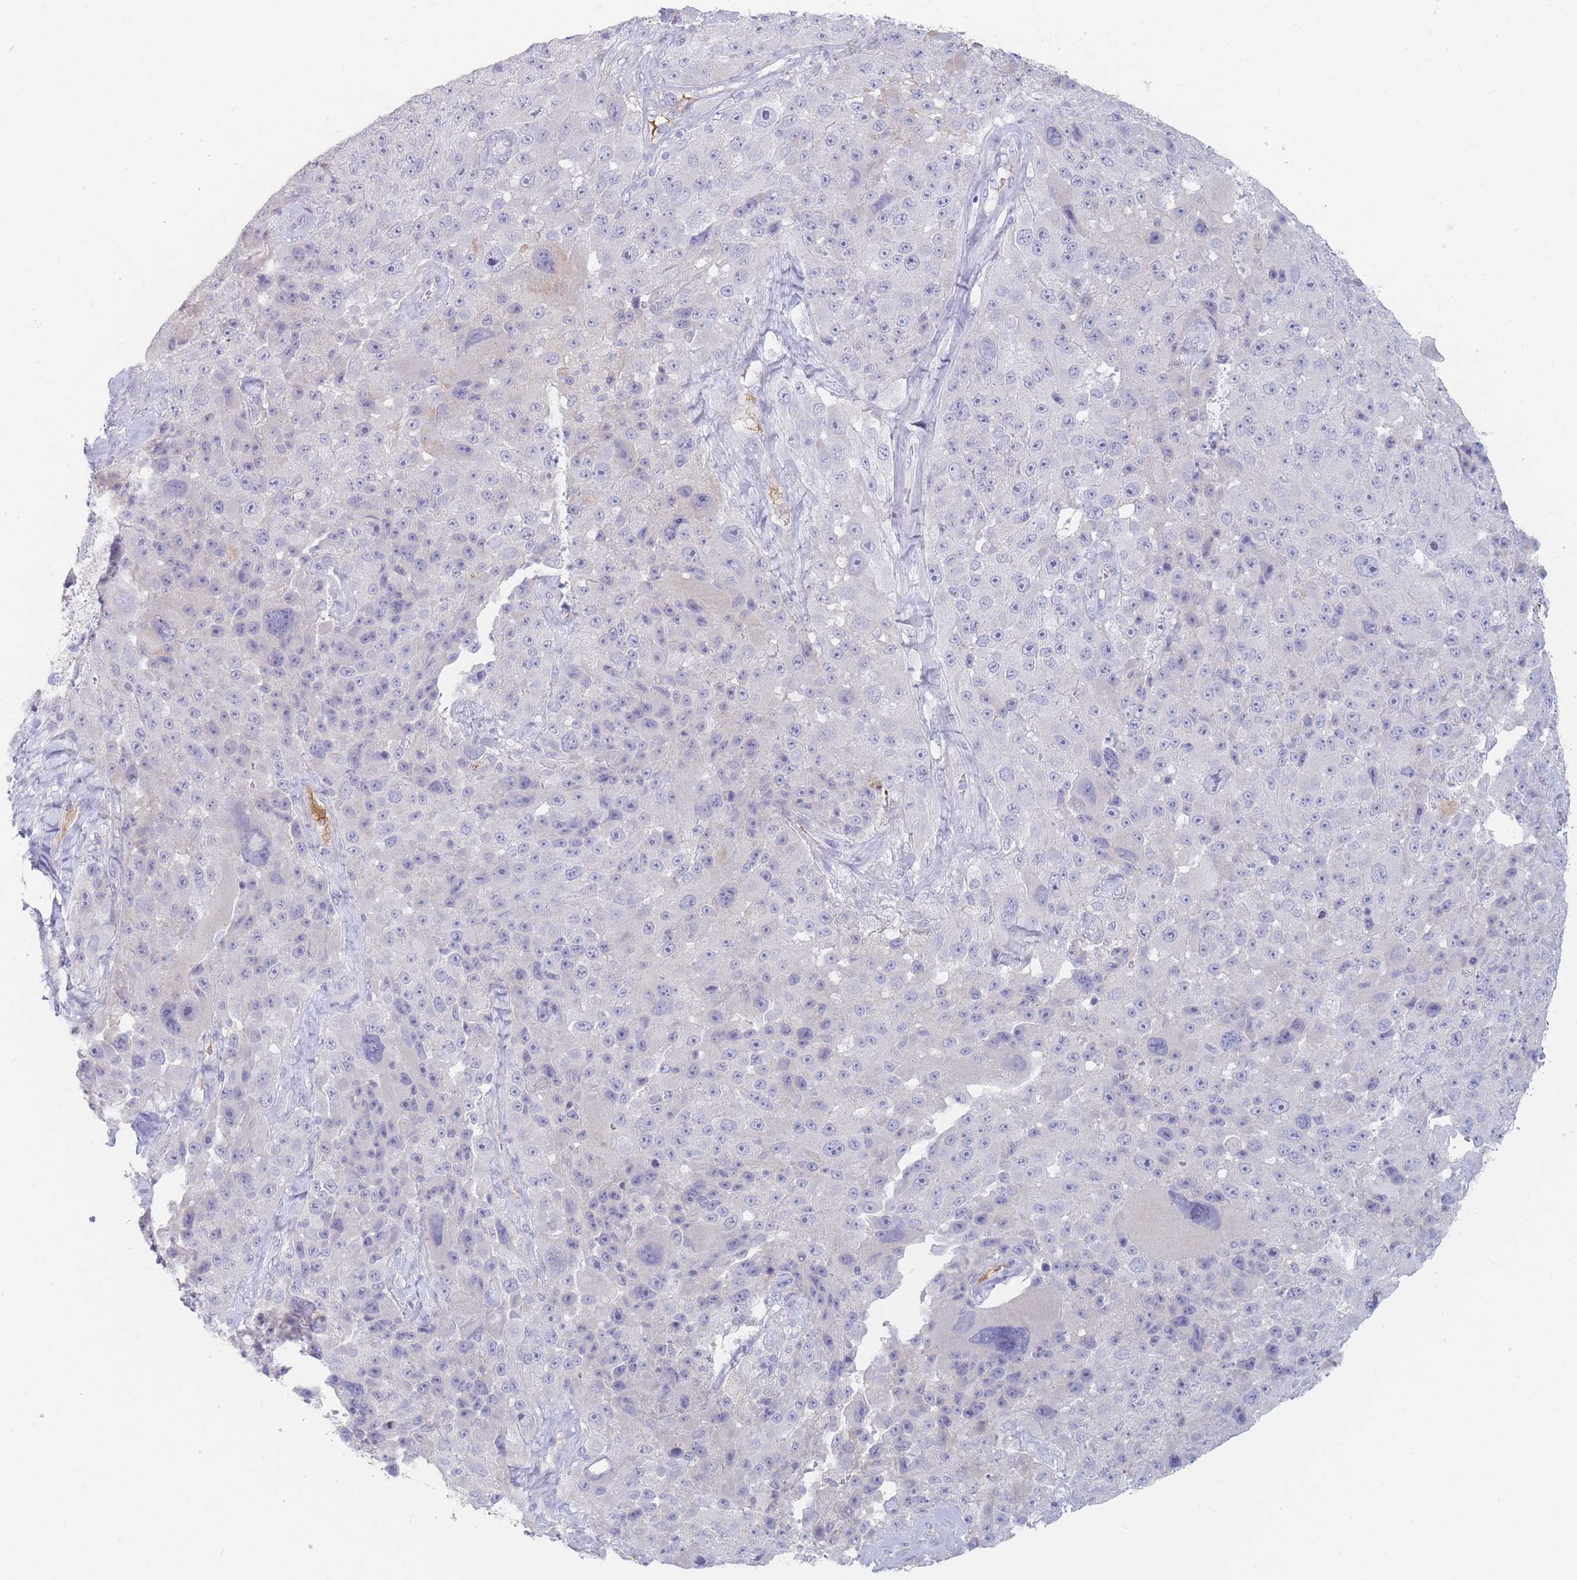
{"staining": {"intensity": "negative", "quantity": "none", "location": "none"}, "tissue": "melanoma", "cell_type": "Tumor cells", "image_type": "cancer", "snomed": [{"axis": "morphology", "description": "Malignant melanoma, Metastatic site"}, {"axis": "topography", "description": "Lymph node"}], "caption": "Tumor cells show no significant positivity in malignant melanoma (metastatic site). (Stains: DAB IHC with hematoxylin counter stain, Microscopy: brightfield microscopy at high magnification).", "gene": "PRG4", "patient": {"sex": "male", "age": 62}}